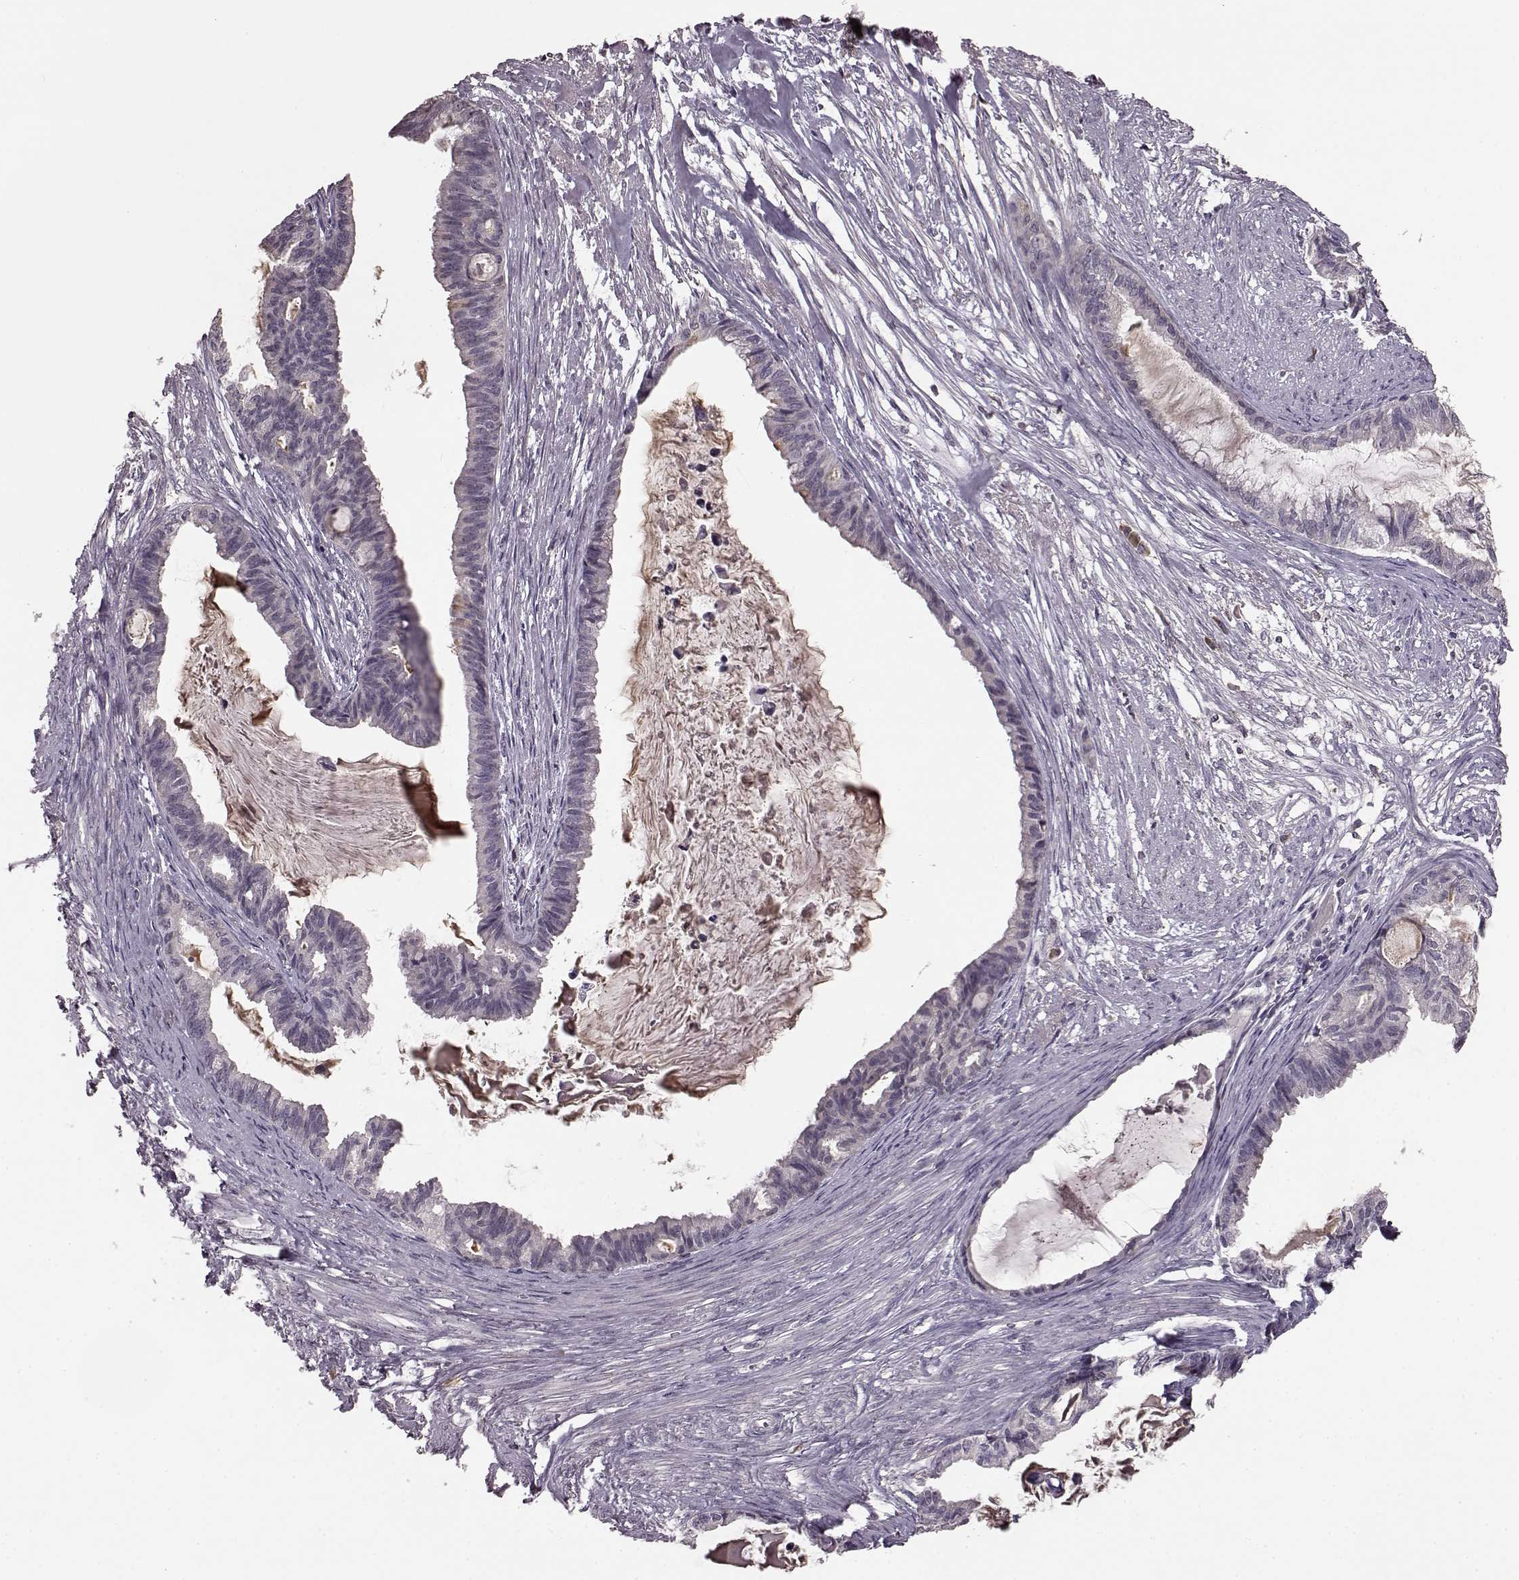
{"staining": {"intensity": "negative", "quantity": "none", "location": "none"}, "tissue": "endometrial cancer", "cell_type": "Tumor cells", "image_type": "cancer", "snomed": [{"axis": "morphology", "description": "Adenocarcinoma, NOS"}, {"axis": "topography", "description": "Endometrium"}], "caption": "This micrograph is of endometrial adenocarcinoma stained with immunohistochemistry (IHC) to label a protein in brown with the nuclei are counter-stained blue. There is no positivity in tumor cells.", "gene": "NRL", "patient": {"sex": "female", "age": 86}}